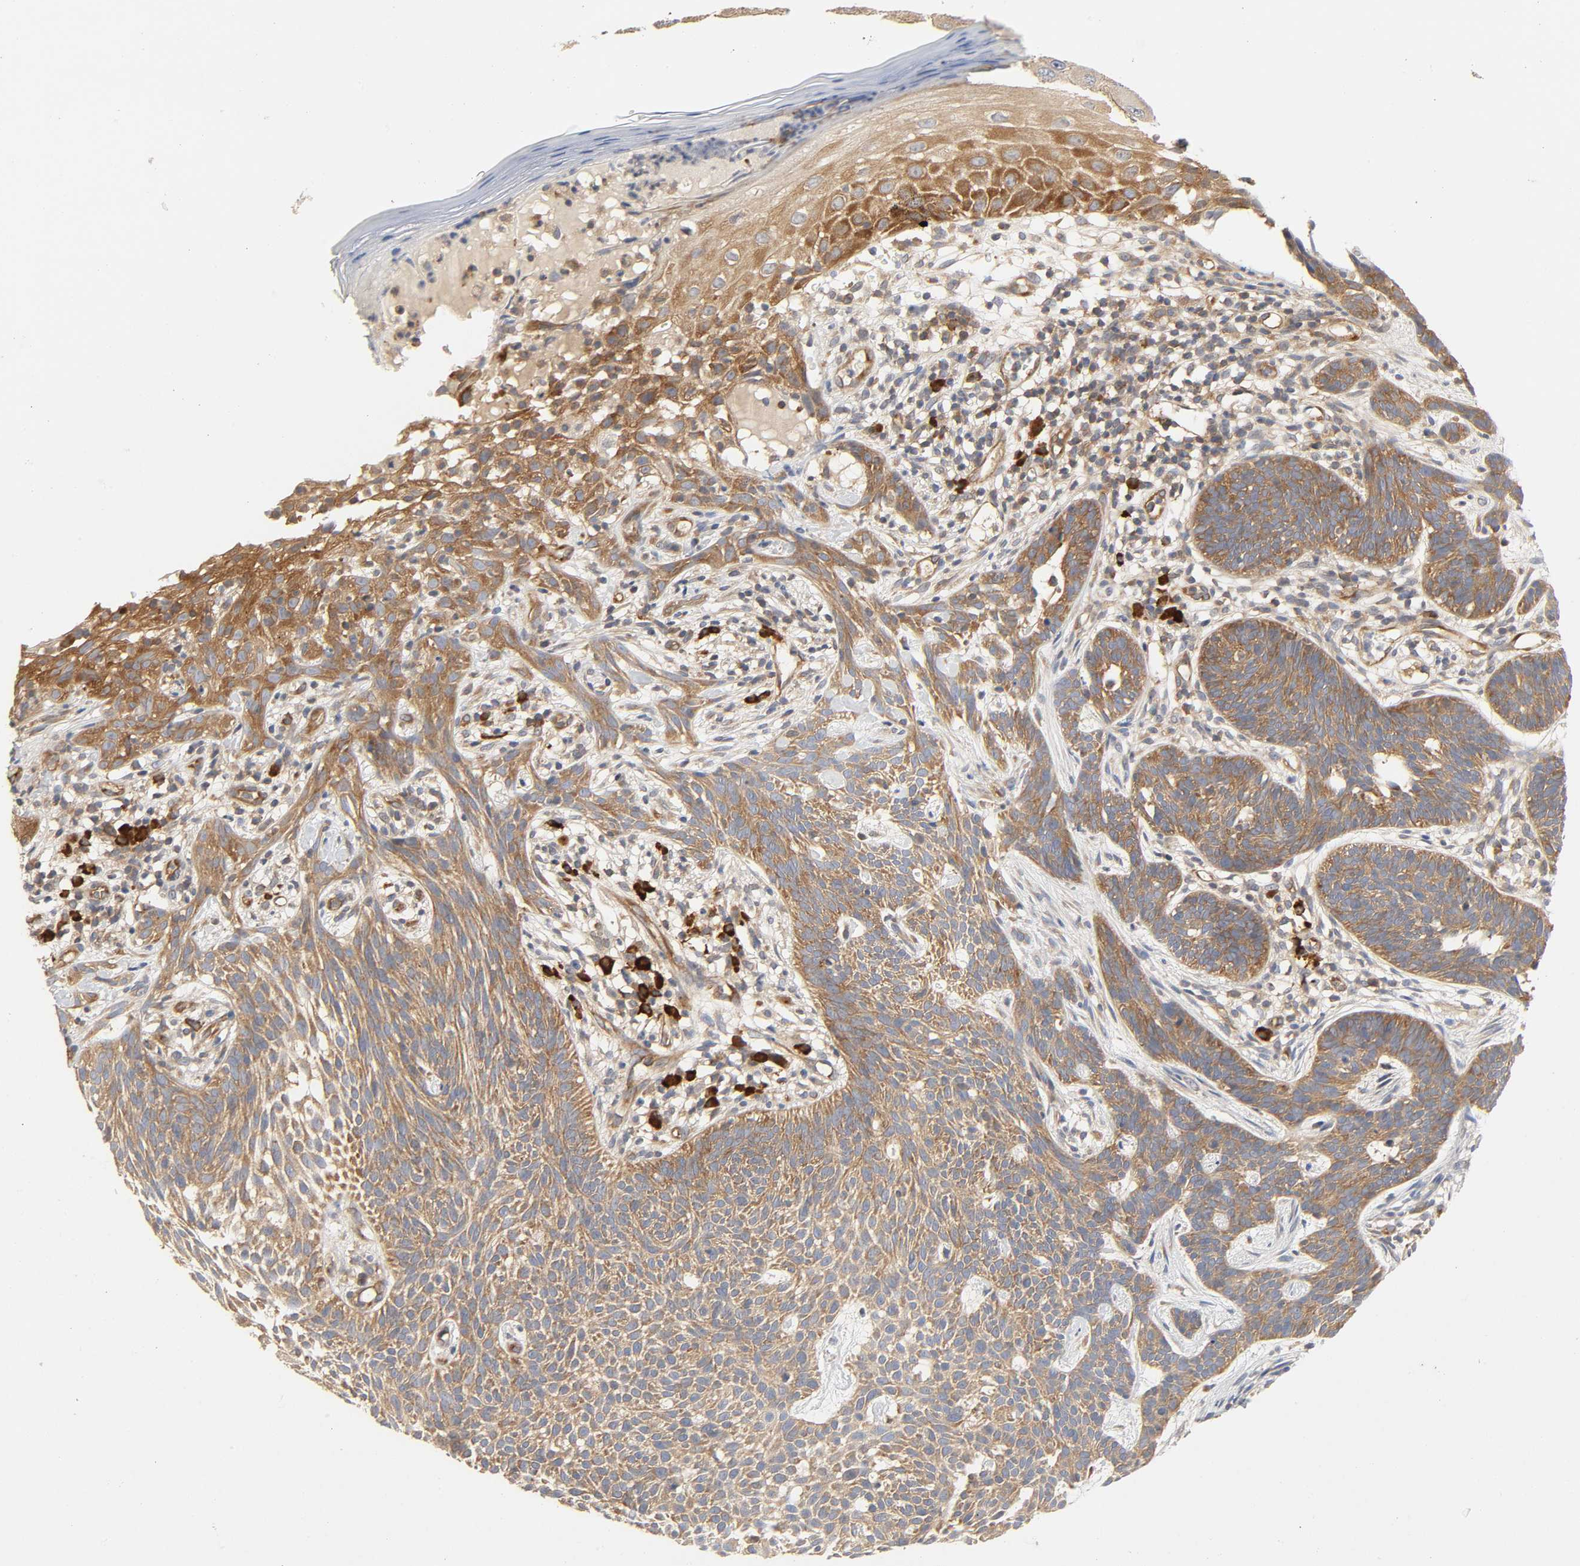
{"staining": {"intensity": "moderate", "quantity": ">75%", "location": "cytoplasmic/membranous"}, "tissue": "skin cancer", "cell_type": "Tumor cells", "image_type": "cancer", "snomed": [{"axis": "morphology", "description": "Normal tissue, NOS"}, {"axis": "morphology", "description": "Basal cell carcinoma"}, {"axis": "topography", "description": "Skin"}], "caption": "A brown stain shows moderate cytoplasmic/membranous staining of a protein in skin cancer tumor cells.", "gene": "SCHIP1", "patient": {"sex": "female", "age": 69}}